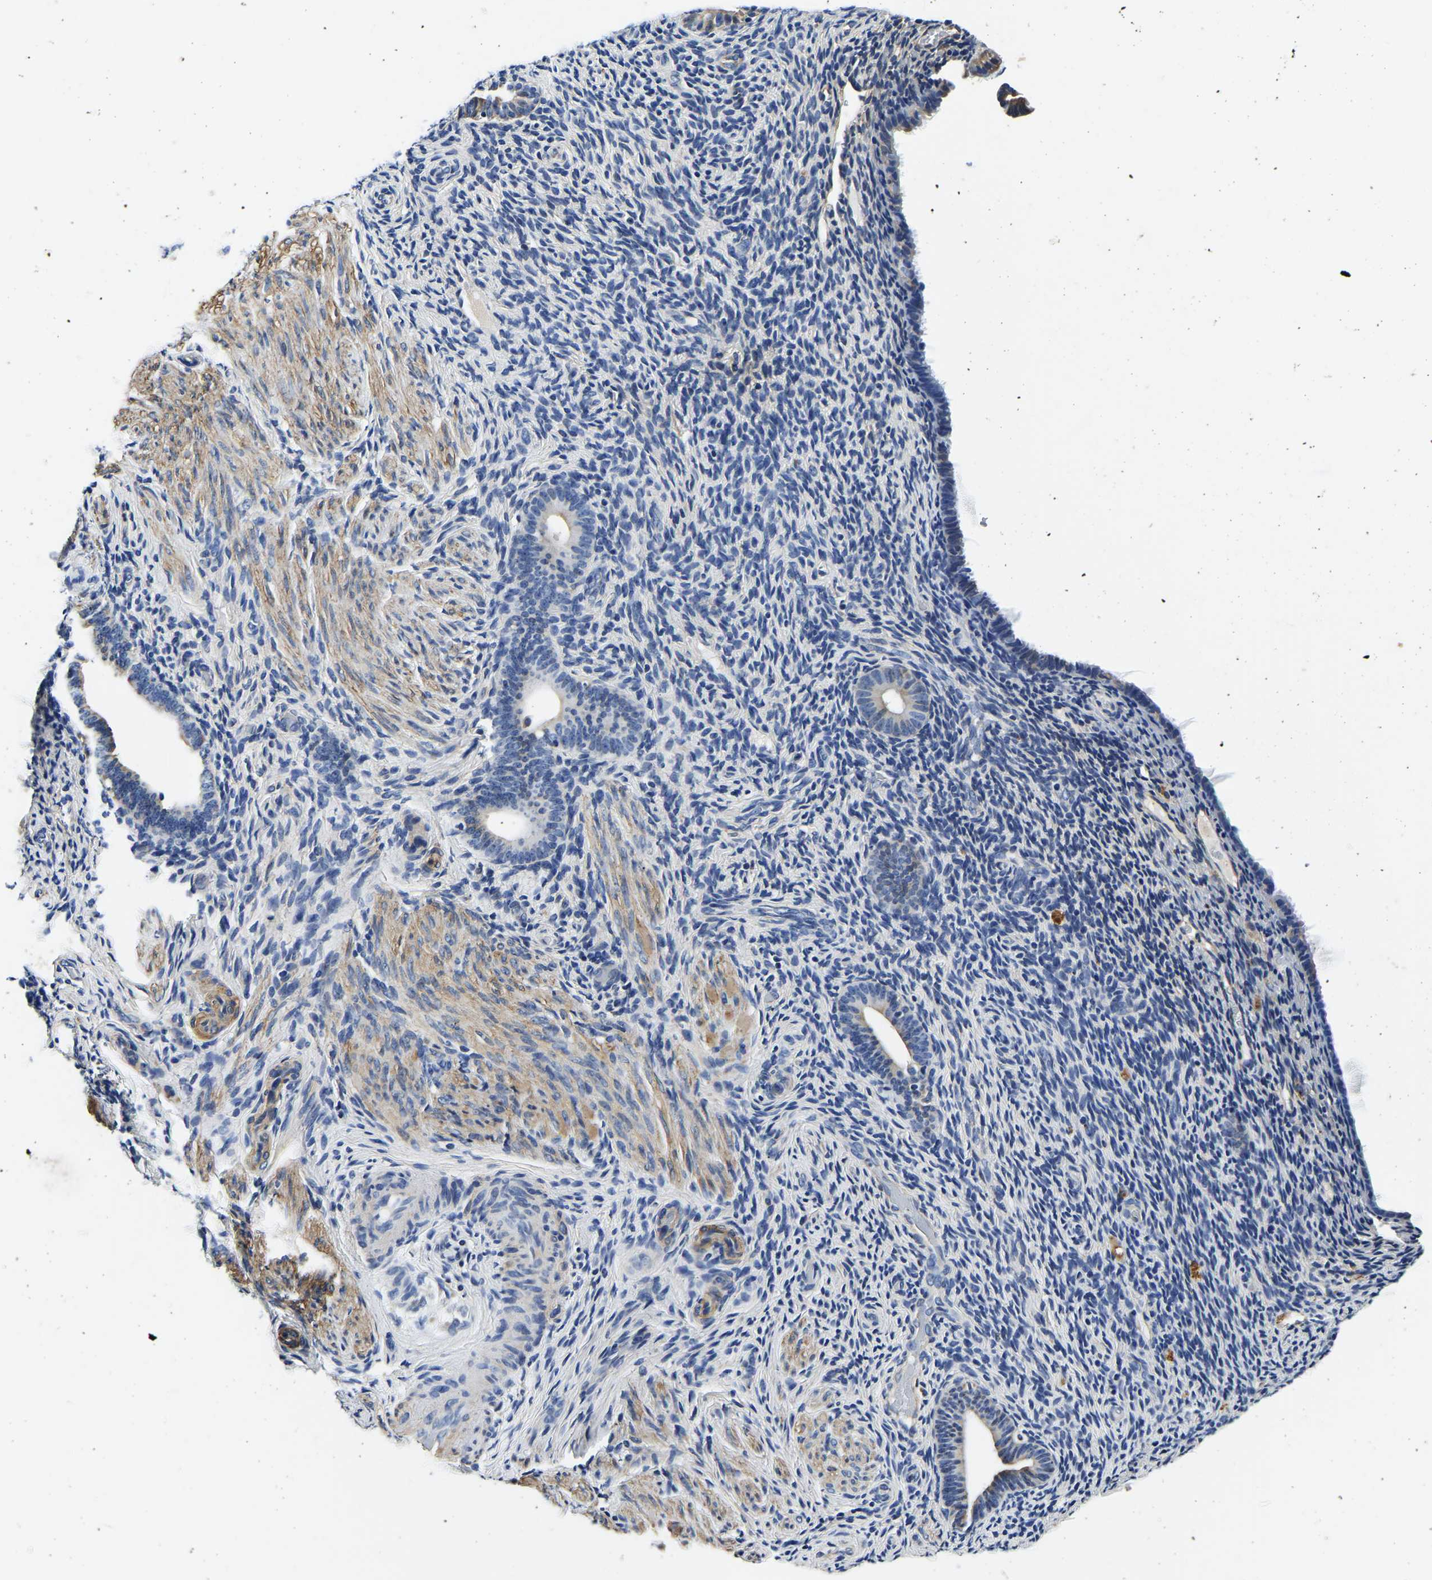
{"staining": {"intensity": "negative", "quantity": "none", "location": "none"}, "tissue": "endometrium", "cell_type": "Cells in endometrial stroma", "image_type": "normal", "snomed": [{"axis": "morphology", "description": "Normal tissue, NOS"}, {"axis": "topography", "description": "Endometrium"}], "caption": "A high-resolution histopathology image shows immunohistochemistry staining of unremarkable endometrium, which exhibits no significant expression in cells in endometrial stroma.", "gene": "KCTD17", "patient": {"sex": "female", "age": 51}}